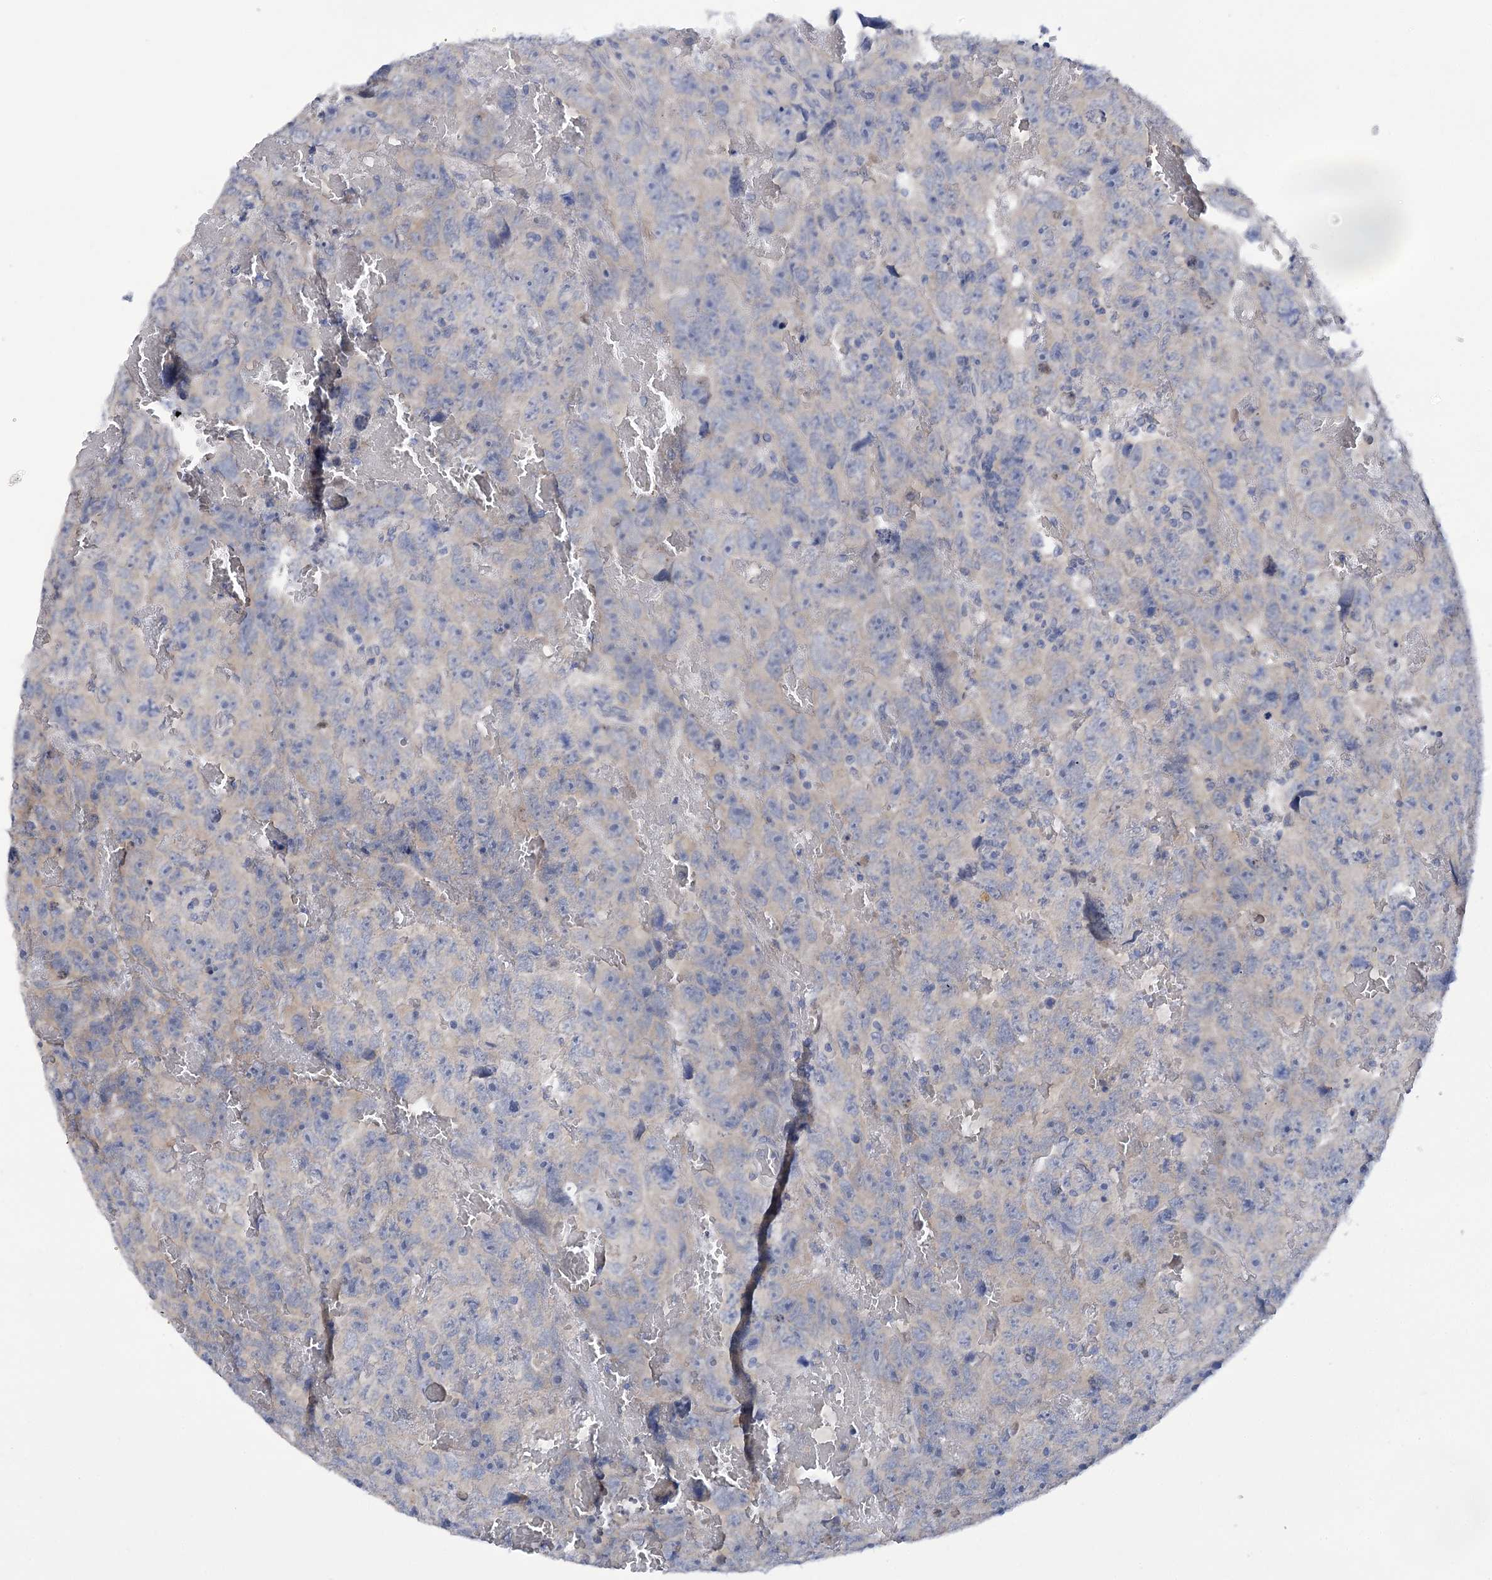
{"staining": {"intensity": "negative", "quantity": "none", "location": "none"}, "tissue": "testis cancer", "cell_type": "Tumor cells", "image_type": "cancer", "snomed": [{"axis": "morphology", "description": "Carcinoma, Embryonal, NOS"}, {"axis": "topography", "description": "Testis"}], "caption": "This is a photomicrograph of IHC staining of testis embryonal carcinoma, which shows no expression in tumor cells.", "gene": "DCUN1D1", "patient": {"sex": "male", "age": 45}}